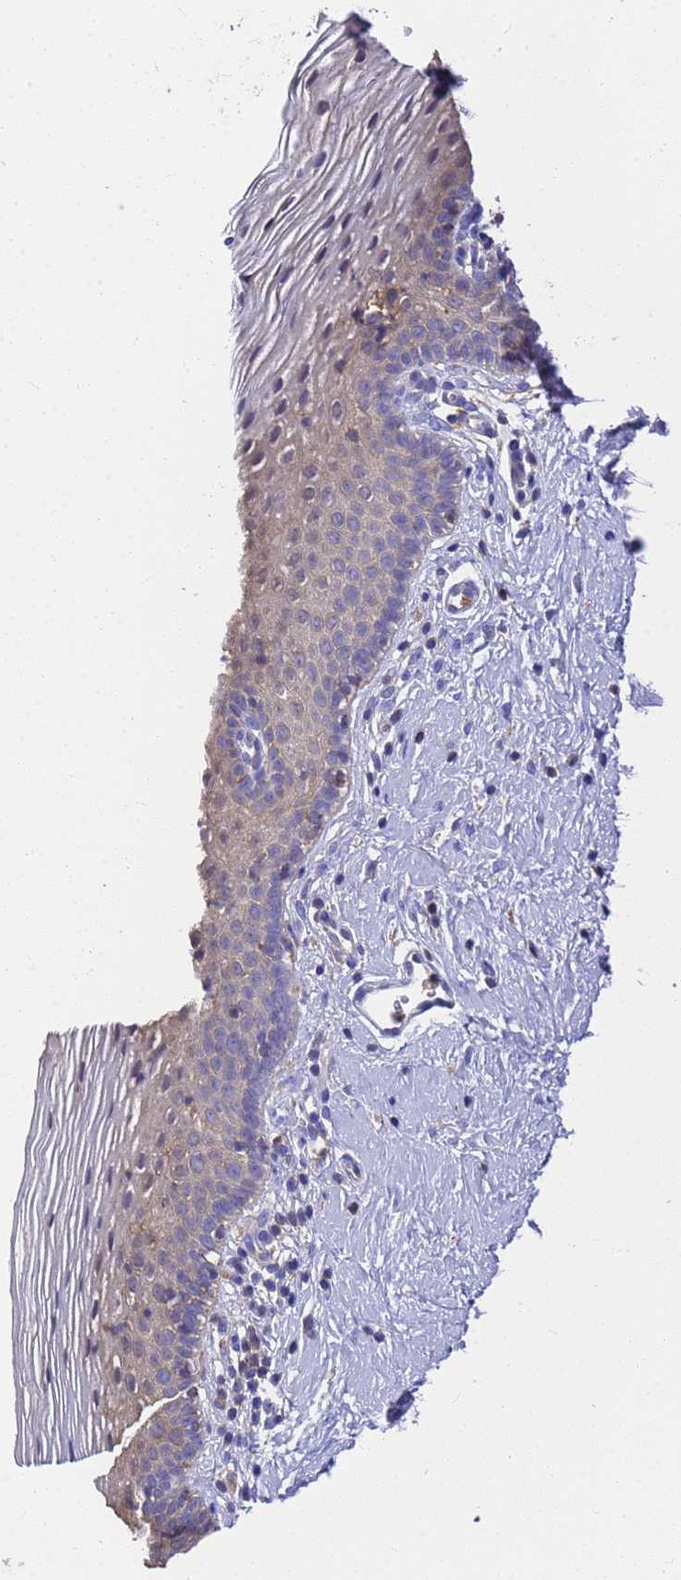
{"staining": {"intensity": "weak", "quantity": "25%-75%", "location": "cytoplasmic/membranous"}, "tissue": "vagina", "cell_type": "Squamous epithelial cells", "image_type": "normal", "snomed": [{"axis": "morphology", "description": "Normal tissue, NOS"}, {"axis": "topography", "description": "Vagina"}], "caption": "A low amount of weak cytoplasmic/membranous positivity is identified in about 25%-75% of squamous epithelial cells in normal vagina. (DAB (3,3'-diaminobenzidine) = brown stain, brightfield microscopy at high magnification).", "gene": "ZNF235", "patient": {"sex": "female", "age": 32}}